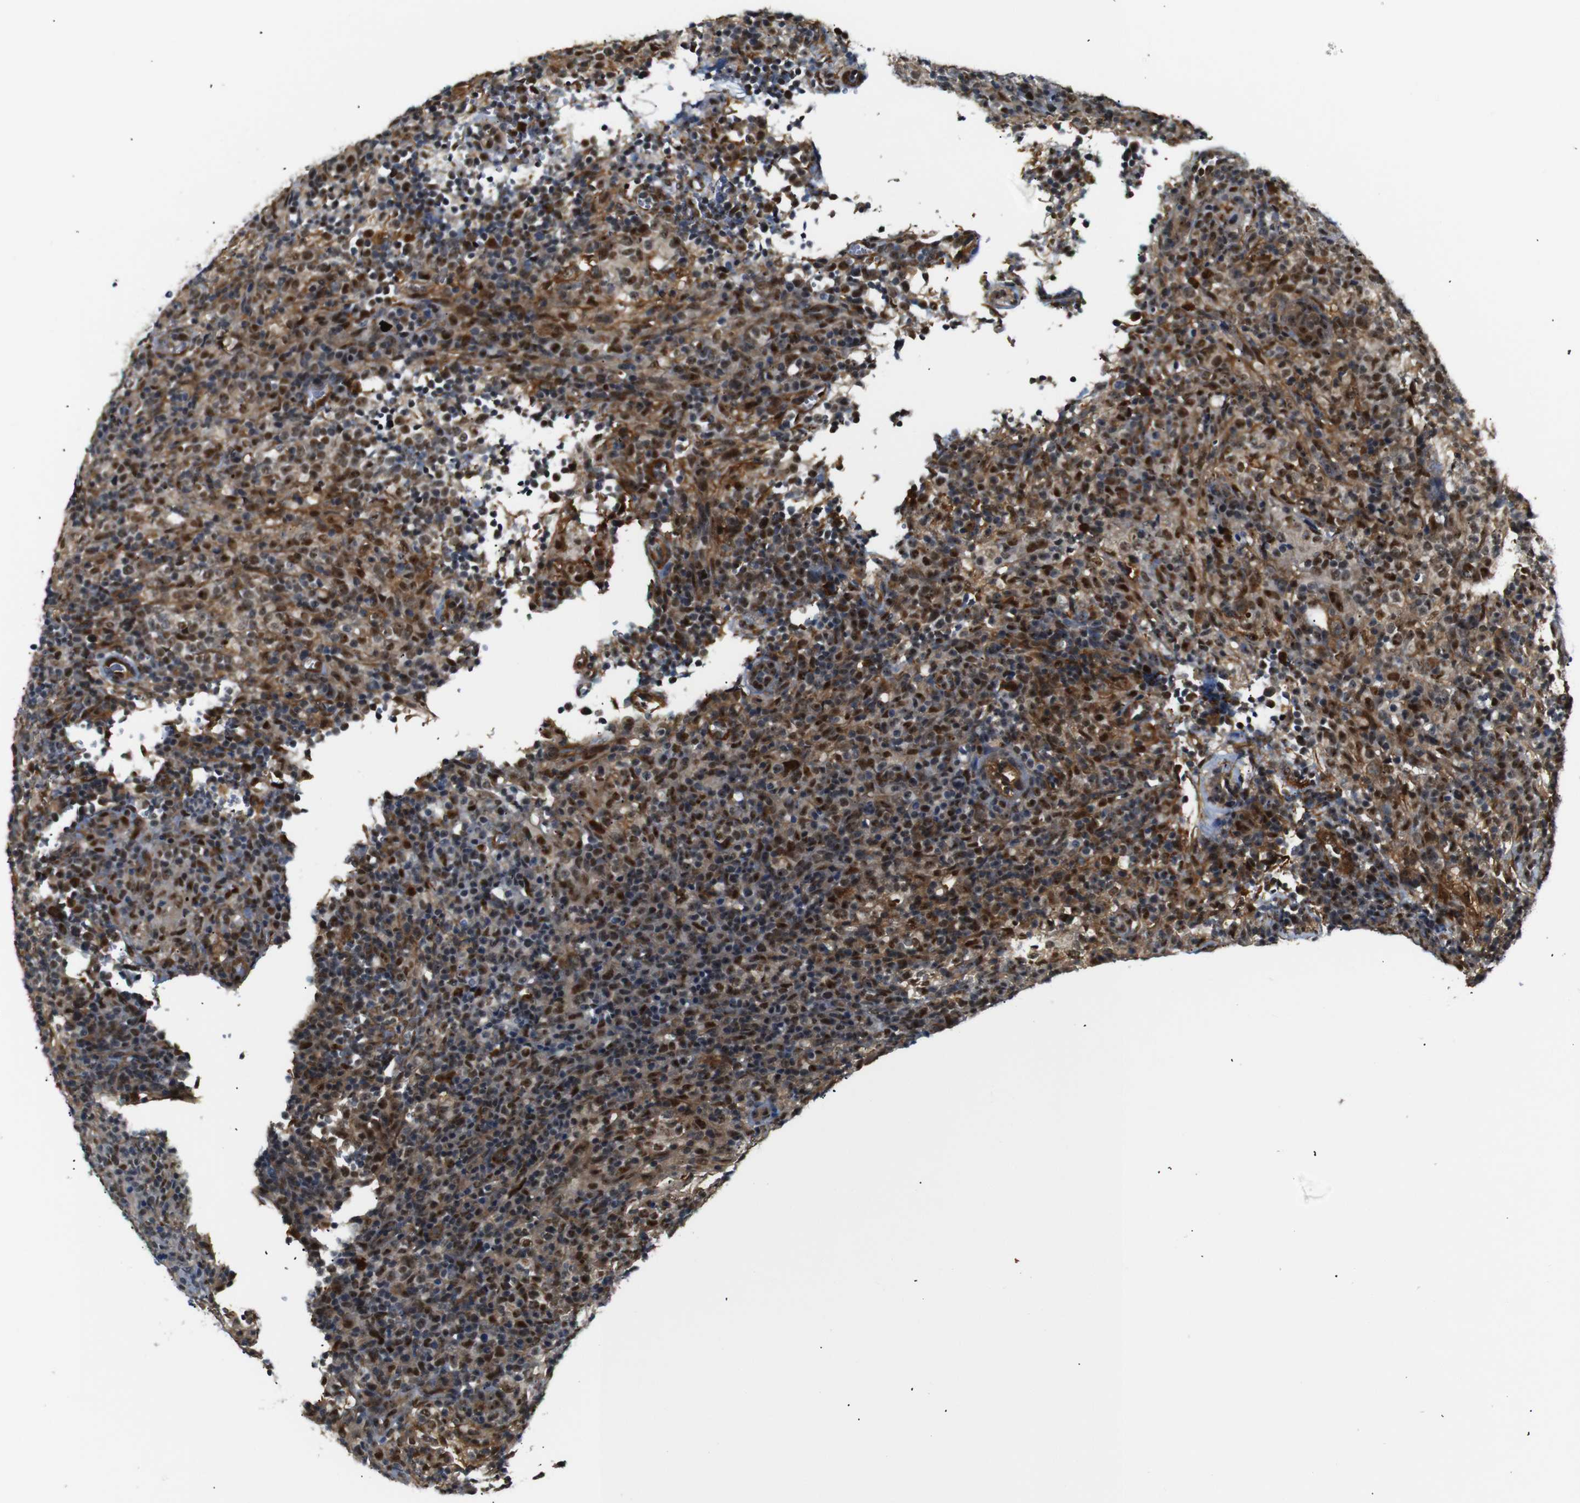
{"staining": {"intensity": "strong", "quantity": "25%-75%", "location": "nuclear"}, "tissue": "lymphoma", "cell_type": "Tumor cells", "image_type": "cancer", "snomed": [{"axis": "morphology", "description": "Malignant lymphoma, non-Hodgkin's type, High grade"}, {"axis": "topography", "description": "Lymph node"}], "caption": "Lymphoma stained with IHC shows strong nuclear expression in about 25%-75% of tumor cells.", "gene": "PARN", "patient": {"sex": "female", "age": 76}}